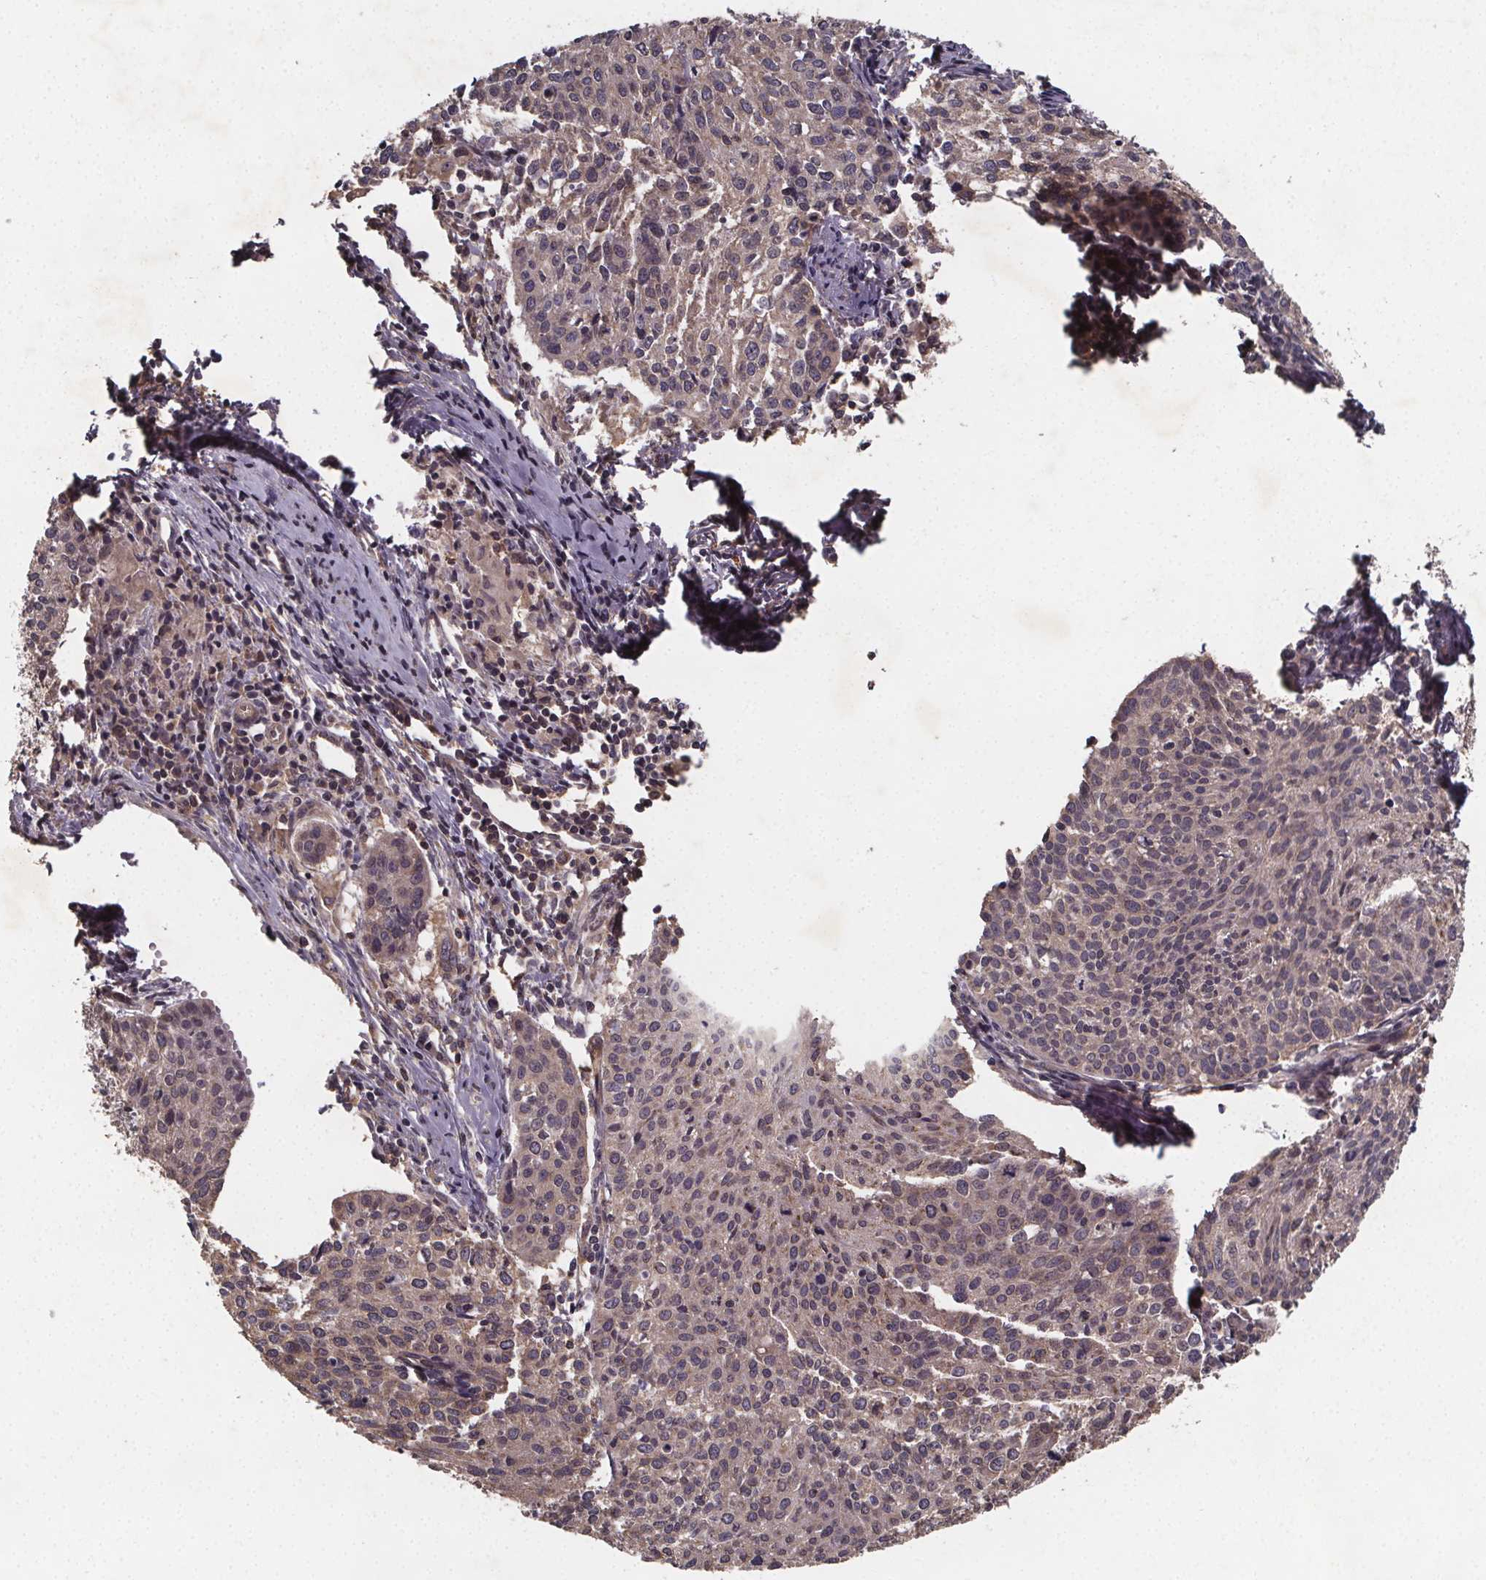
{"staining": {"intensity": "negative", "quantity": "none", "location": "none"}, "tissue": "cervical cancer", "cell_type": "Tumor cells", "image_type": "cancer", "snomed": [{"axis": "morphology", "description": "Squamous cell carcinoma, NOS"}, {"axis": "topography", "description": "Cervix"}], "caption": "The image shows no significant expression in tumor cells of cervical squamous cell carcinoma.", "gene": "PIERCE2", "patient": {"sex": "female", "age": 38}}